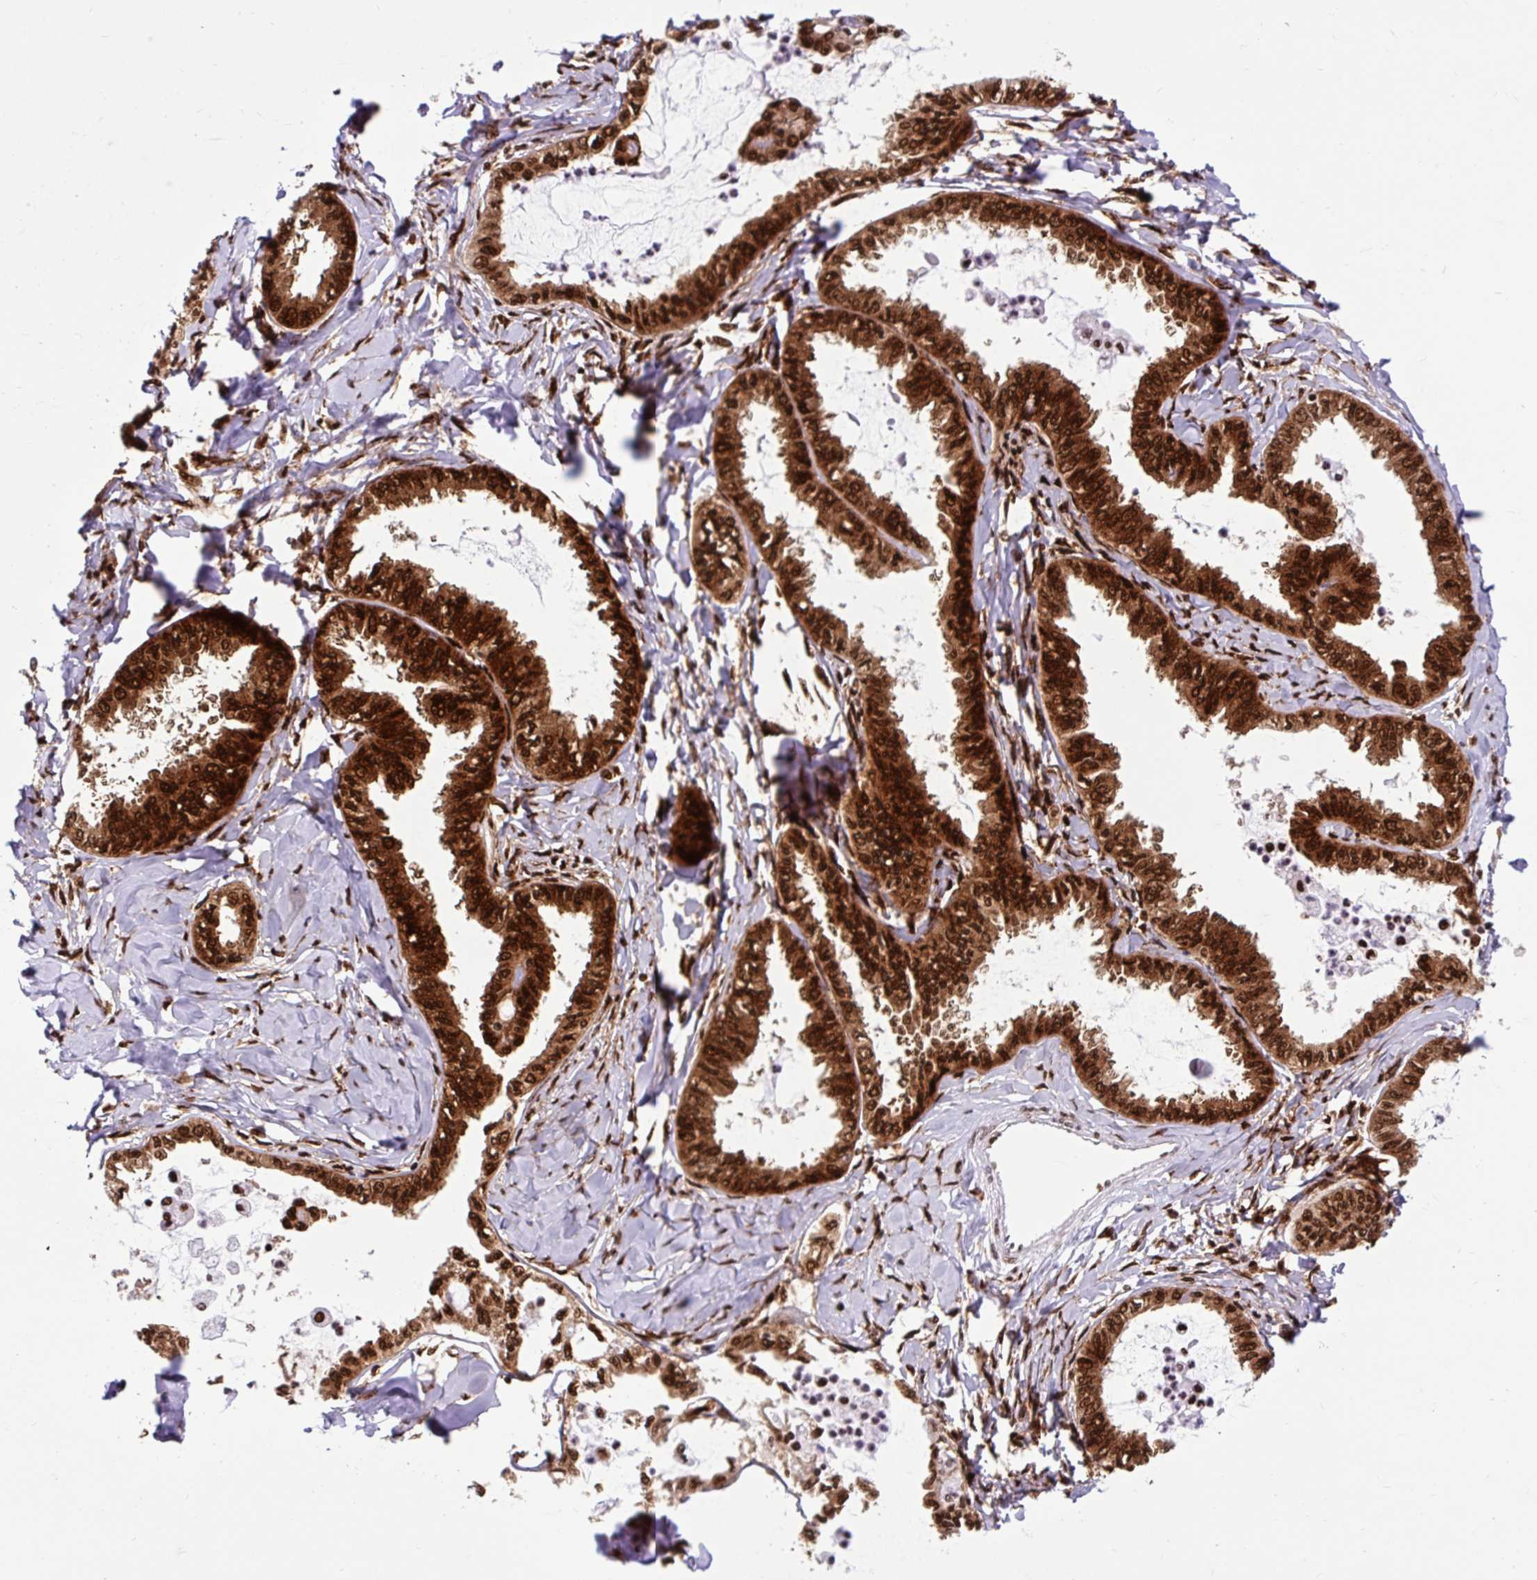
{"staining": {"intensity": "strong", "quantity": ">75%", "location": "cytoplasmic/membranous,nuclear"}, "tissue": "ovarian cancer", "cell_type": "Tumor cells", "image_type": "cancer", "snomed": [{"axis": "morphology", "description": "Carcinoma, endometroid"}, {"axis": "topography", "description": "Ovary"}], "caption": "Immunohistochemical staining of ovarian cancer (endometroid carcinoma) displays strong cytoplasmic/membranous and nuclear protein expression in approximately >75% of tumor cells. The staining was performed using DAB to visualize the protein expression in brown, while the nuclei were stained in blue with hematoxylin (Magnification: 20x).", "gene": "FUS", "patient": {"sex": "female", "age": 70}}